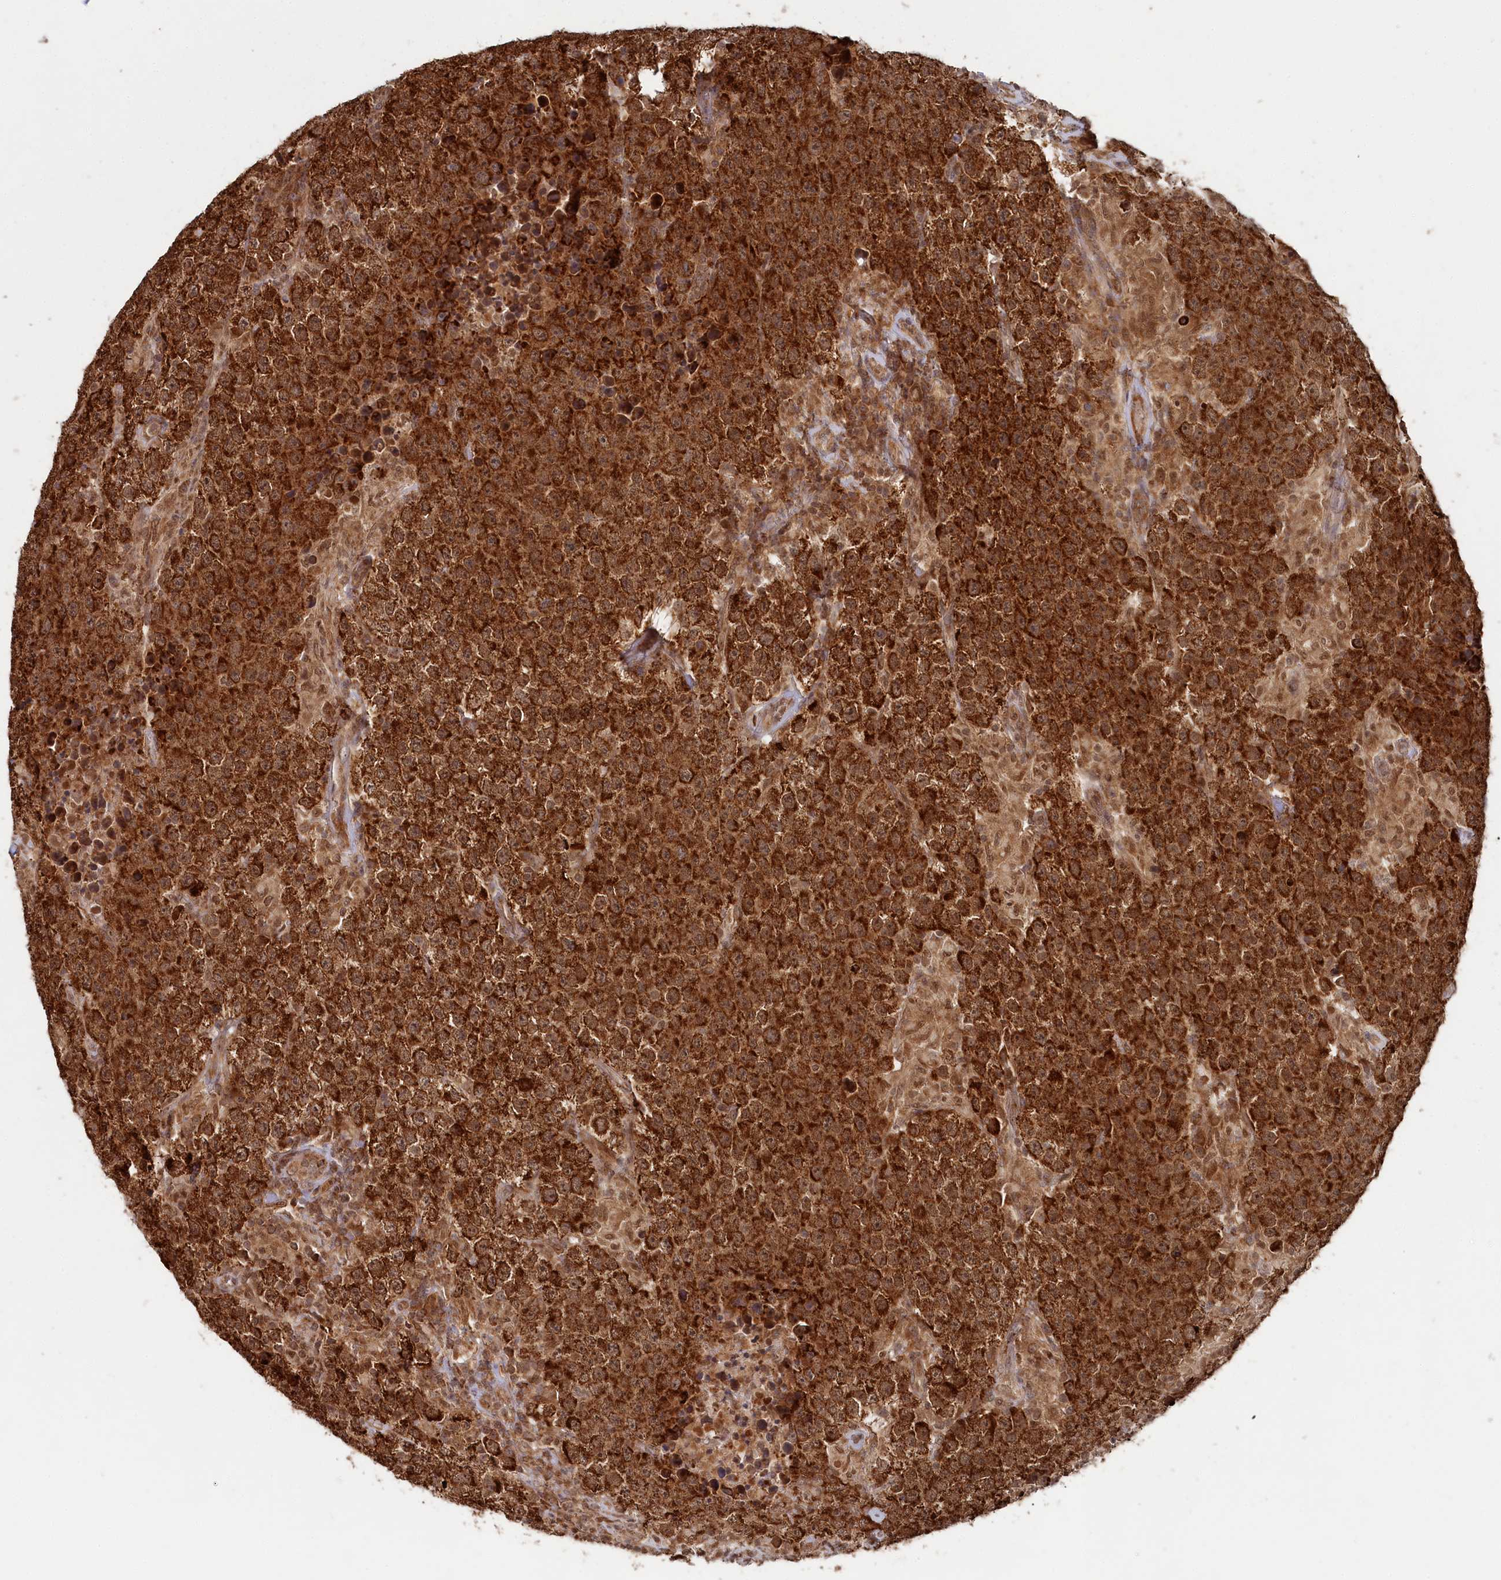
{"staining": {"intensity": "strong", "quantity": ">75%", "location": "cytoplasmic/membranous"}, "tissue": "testis cancer", "cell_type": "Tumor cells", "image_type": "cancer", "snomed": [{"axis": "morphology", "description": "Normal tissue, NOS"}, {"axis": "morphology", "description": "Urothelial carcinoma, High grade"}, {"axis": "morphology", "description": "Seminoma, NOS"}, {"axis": "morphology", "description": "Carcinoma, Embryonal, NOS"}, {"axis": "topography", "description": "Urinary bladder"}, {"axis": "topography", "description": "Testis"}], "caption": "IHC image of urothelial carcinoma (high-grade) (testis) stained for a protein (brown), which exhibits high levels of strong cytoplasmic/membranous staining in about >75% of tumor cells.", "gene": "WAPL", "patient": {"sex": "male", "age": 41}}